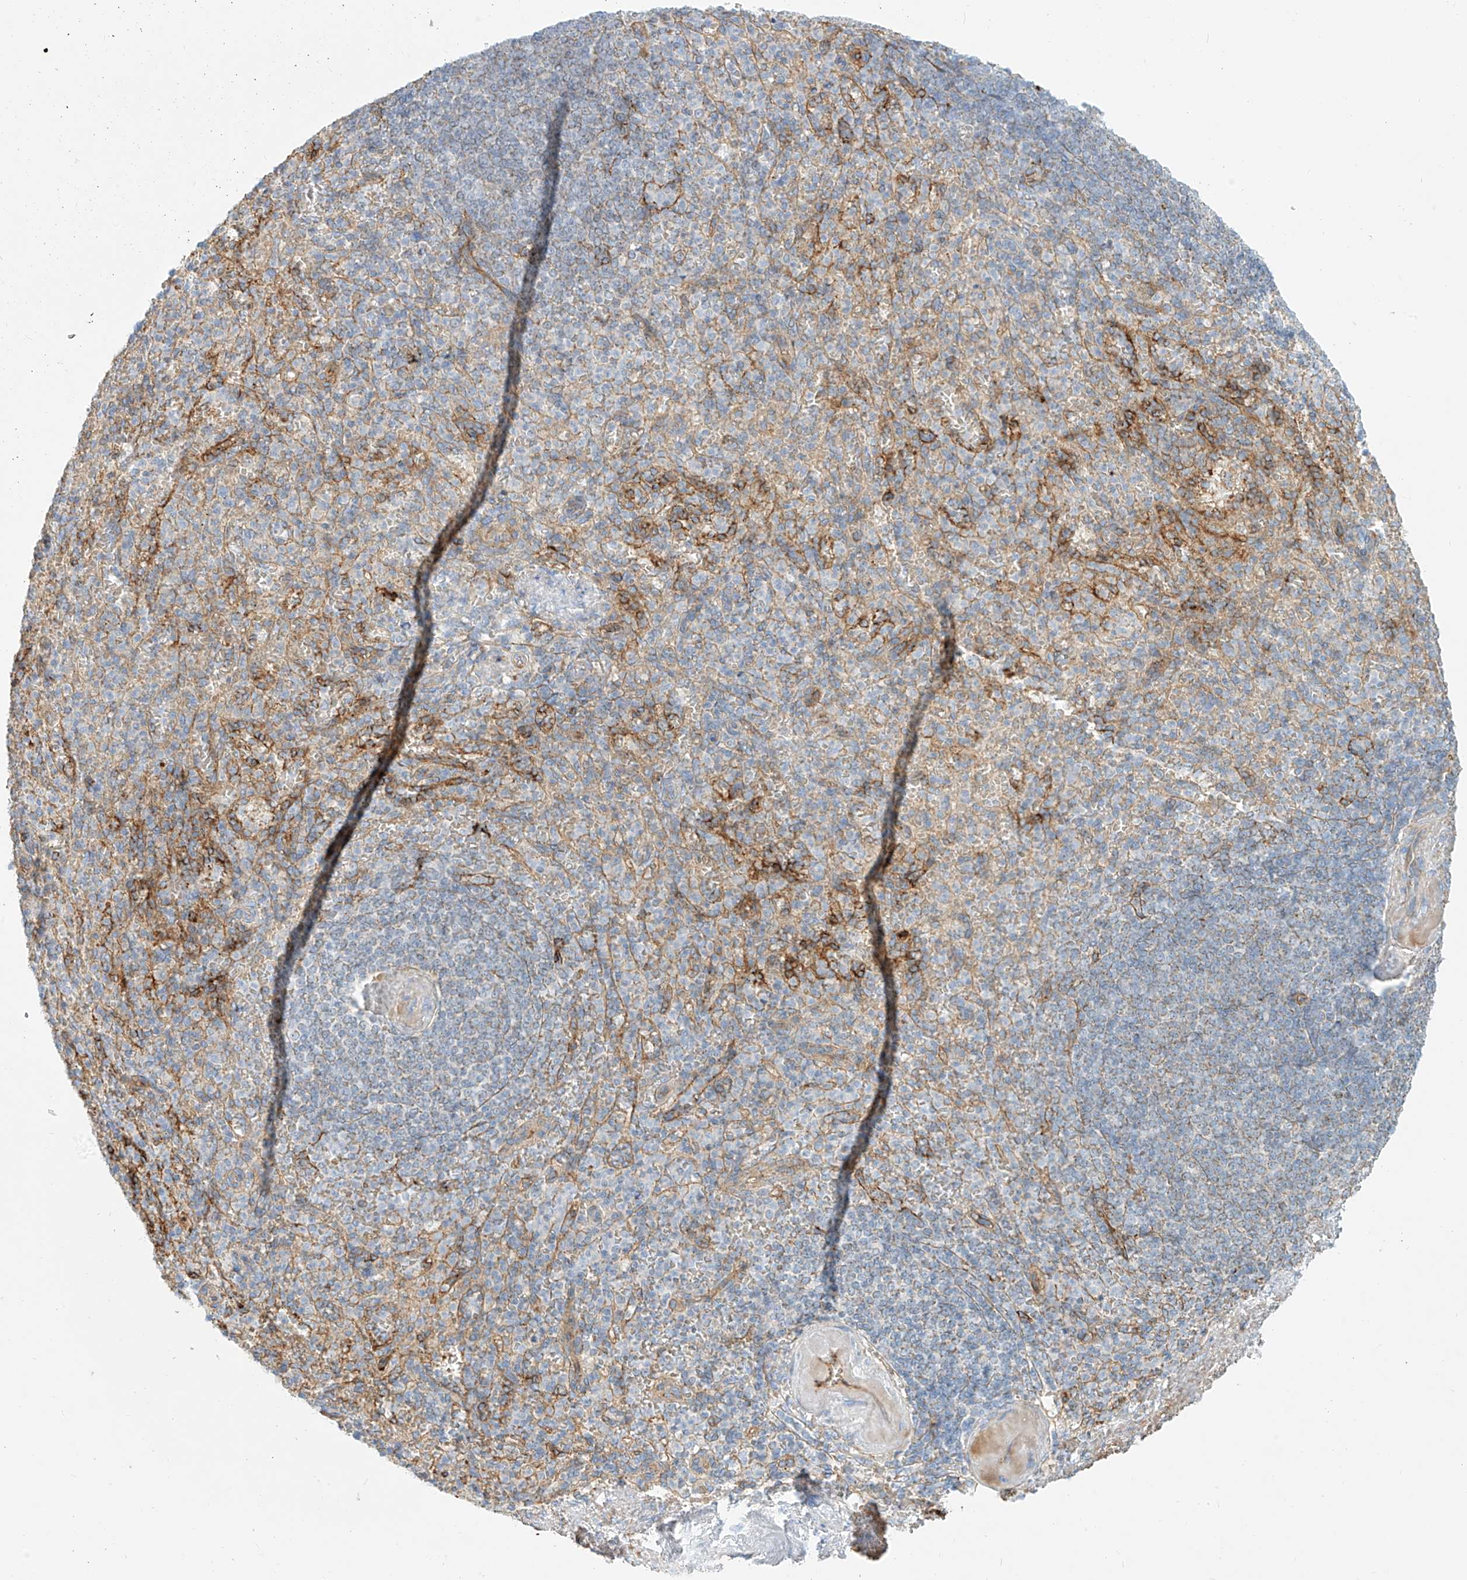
{"staining": {"intensity": "moderate", "quantity": "<25%", "location": "cytoplasmic/membranous"}, "tissue": "spleen", "cell_type": "Cells in red pulp", "image_type": "normal", "snomed": [{"axis": "morphology", "description": "Normal tissue, NOS"}, {"axis": "topography", "description": "Spleen"}], "caption": "Spleen stained with DAB immunohistochemistry (IHC) demonstrates low levels of moderate cytoplasmic/membranous expression in approximately <25% of cells in red pulp.", "gene": "OCSTAMP", "patient": {"sex": "female", "age": 74}}